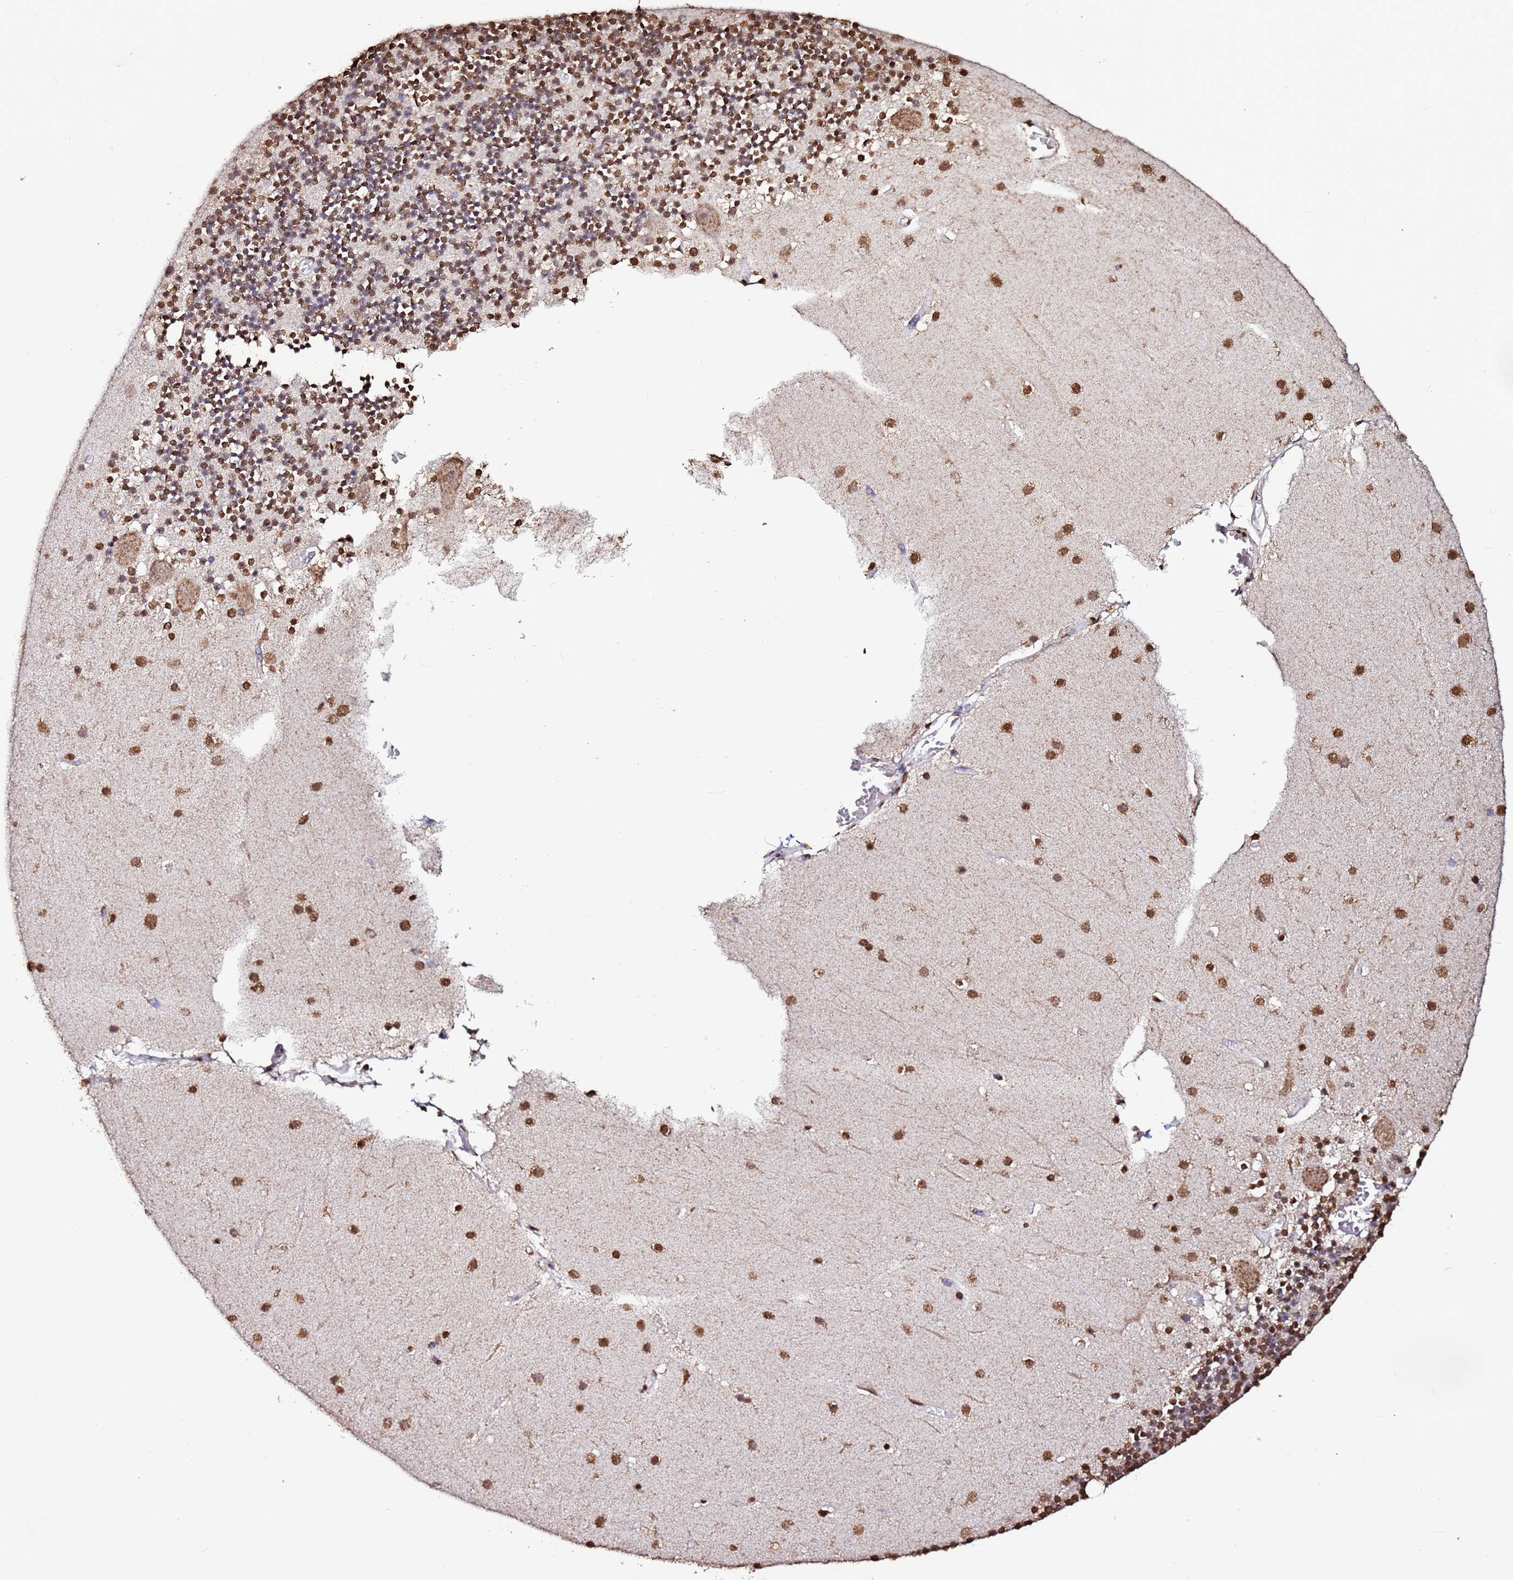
{"staining": {"intensity": "moderate", "quantity": ">75%", "location": "nuclear"}, "tissue": "cerebellum", "cell_type": "Cells in granular layer", "image_type": "normal", "snomed": [{"axis": "morphology", "description": "Normal tissue, NOS"}, {"axis": "topography", "description": "Cerebellum"}], "caption": "Cells in granular layer display medium levels of moderate nuclear positivity in approximately >75% of cells in normal cerebellum. (DAB IHC, brown staining for protein, blue staining for nuclei).", "gene": "TRIP6", "patient": {"sex": "female", "age": 28}}